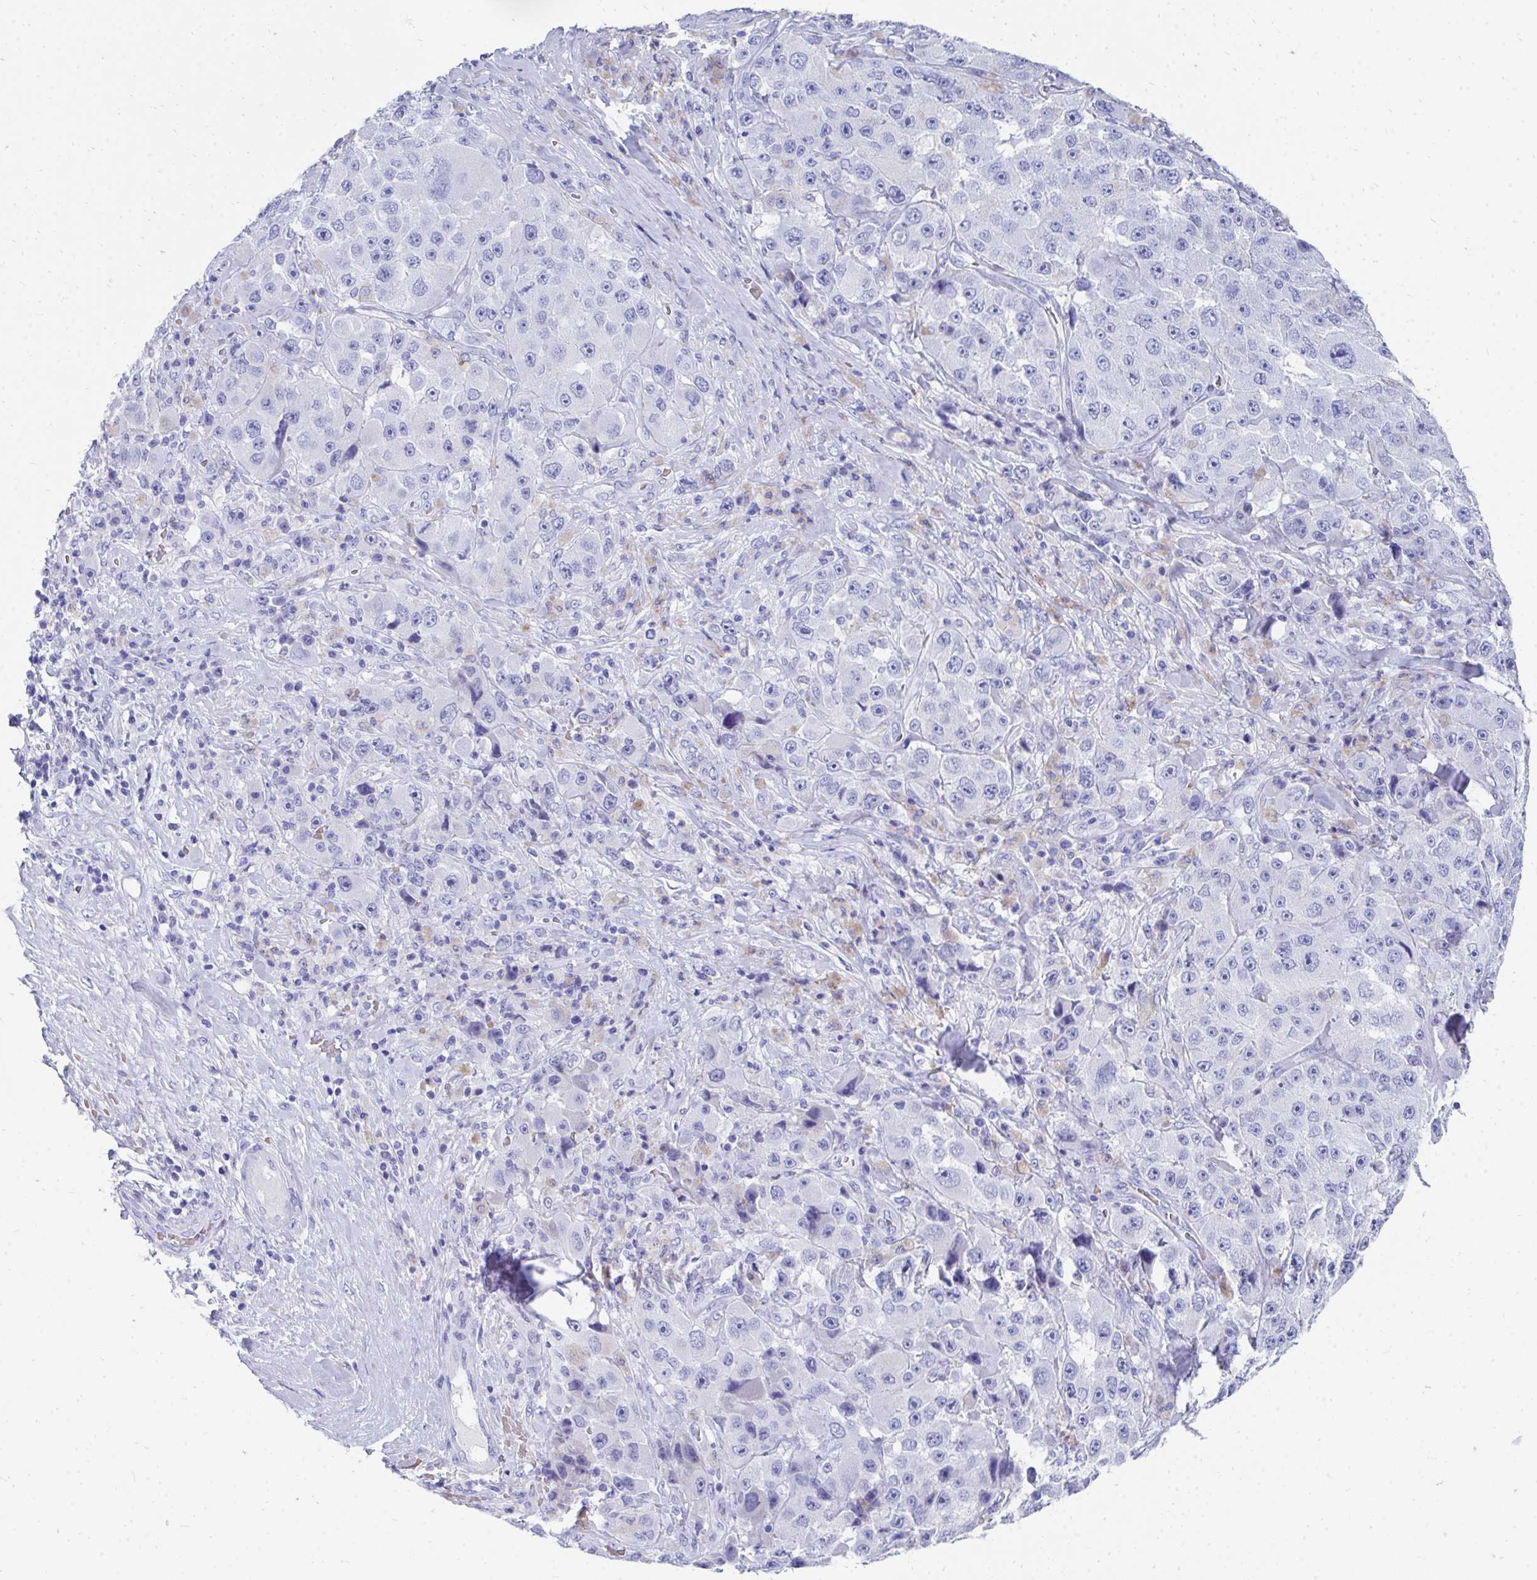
{"staining": {"intensity": "negative", "quantity": "none", "location": "none"}, "tissue": "melanoma", "cell_type": "Tumor cells", "image_type": "cancer", "snomed": [{"axis": "morphology", "description": "Malignant melanoma, Metastatic site"}, {"axis": "topography", "description": "Lymph node"}], "caption": "Human melanoma stained for a protein using IHC exhibits no staining in tumor cells.", "gene": "MROH2B", "patient": {"sex": "male", "age": 62}}